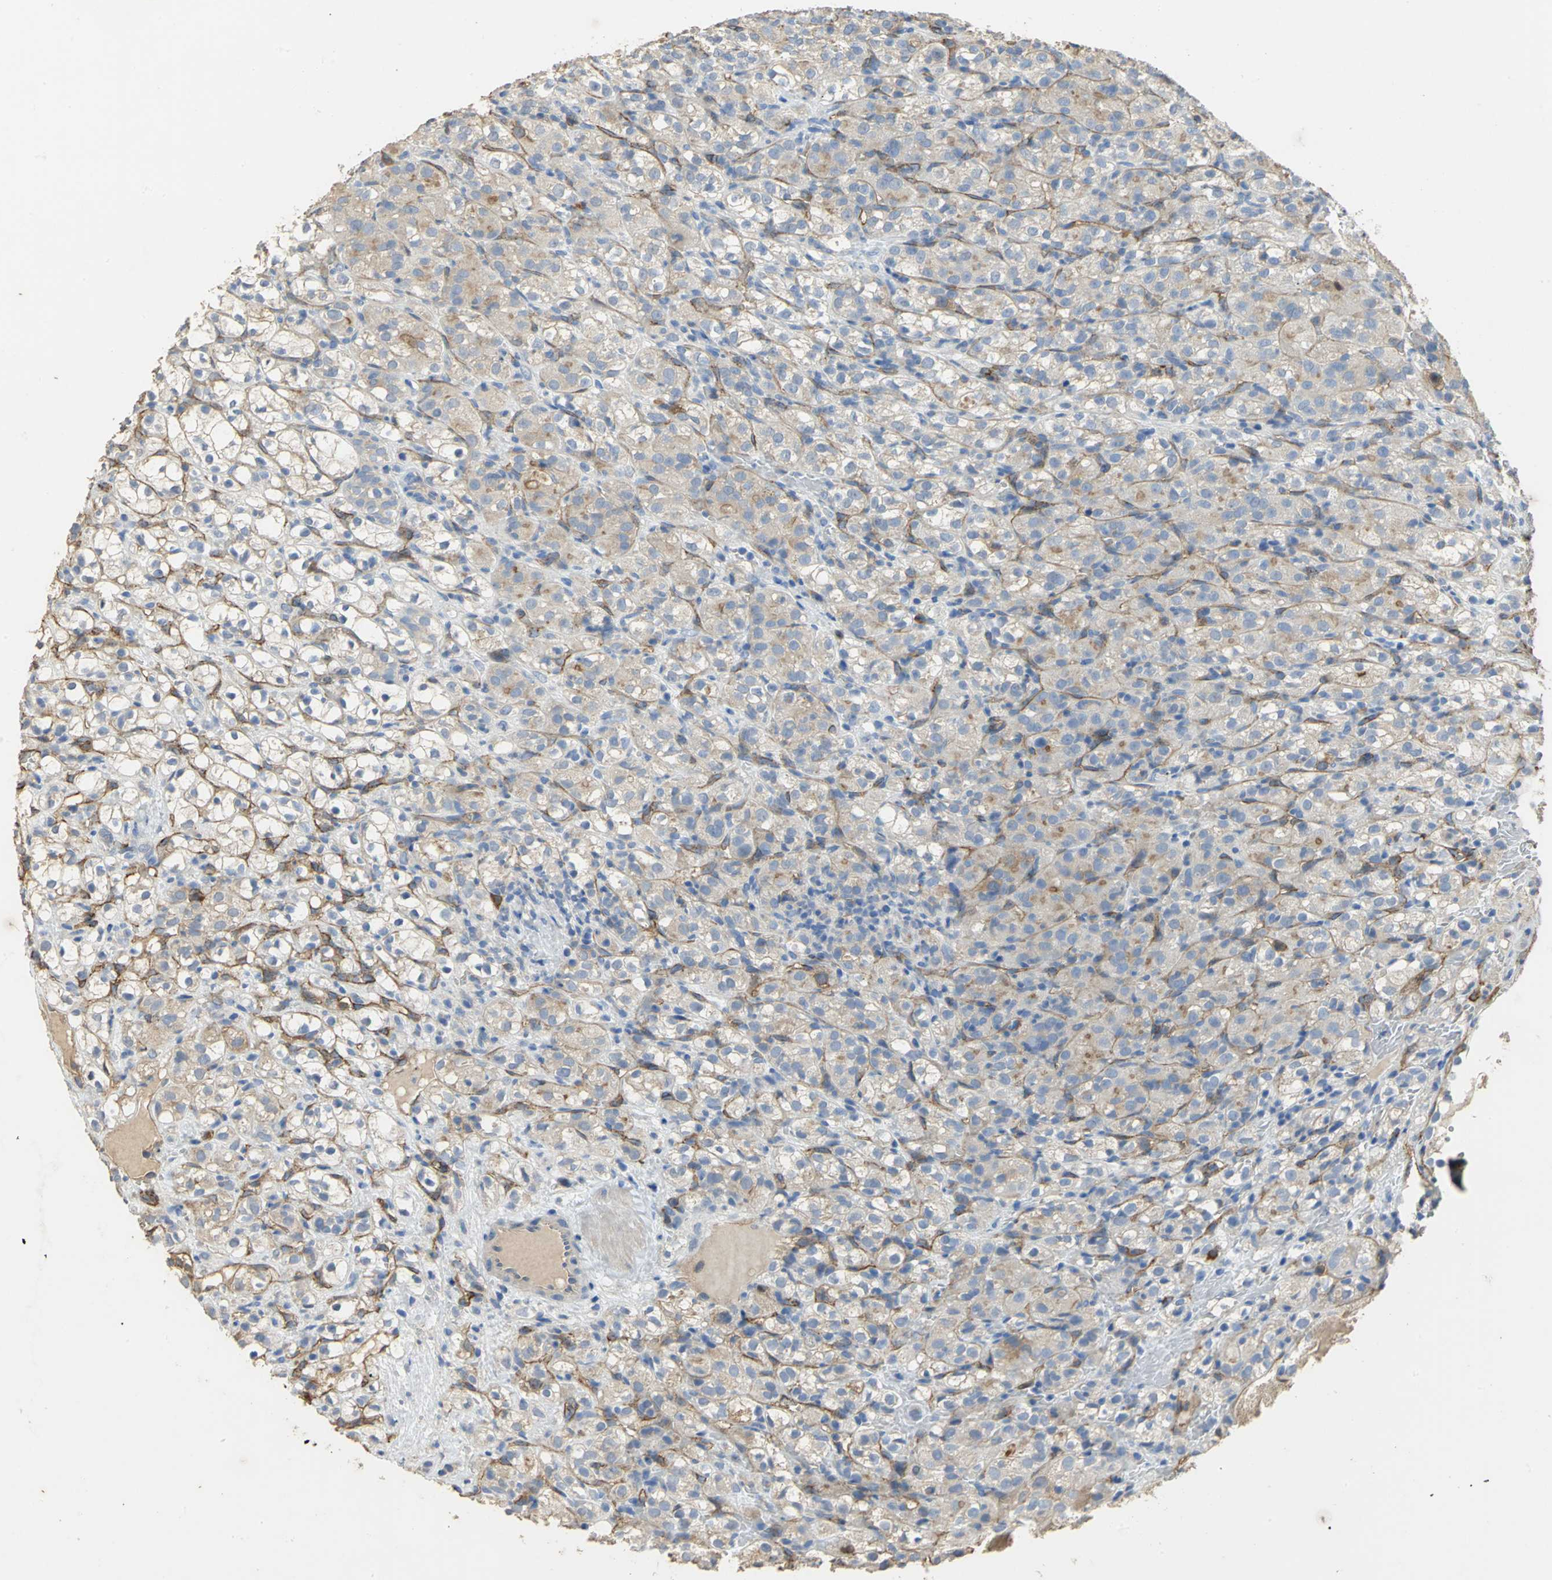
{"staining": {"intensity": "weak", "quantity": "<25%", "location": "cytoplasmic/membranous"}, "tissue": "renal cancer", "cell_type": "Tumor cells", "image_type": "cancer", "snomed": [{"axis": "morphology", "description": "Normal tissue, NOS"}, {"axis": "morphology", "description": "Adenocarcinoma, NOS"}, {"axis": "topography", "description": "Kidney"}], "caption": "An image of human renal cancer is negative for staining in tumor cells.", "gene": "DLGAP5", "patient": {"sex": "male", "age": 61}}